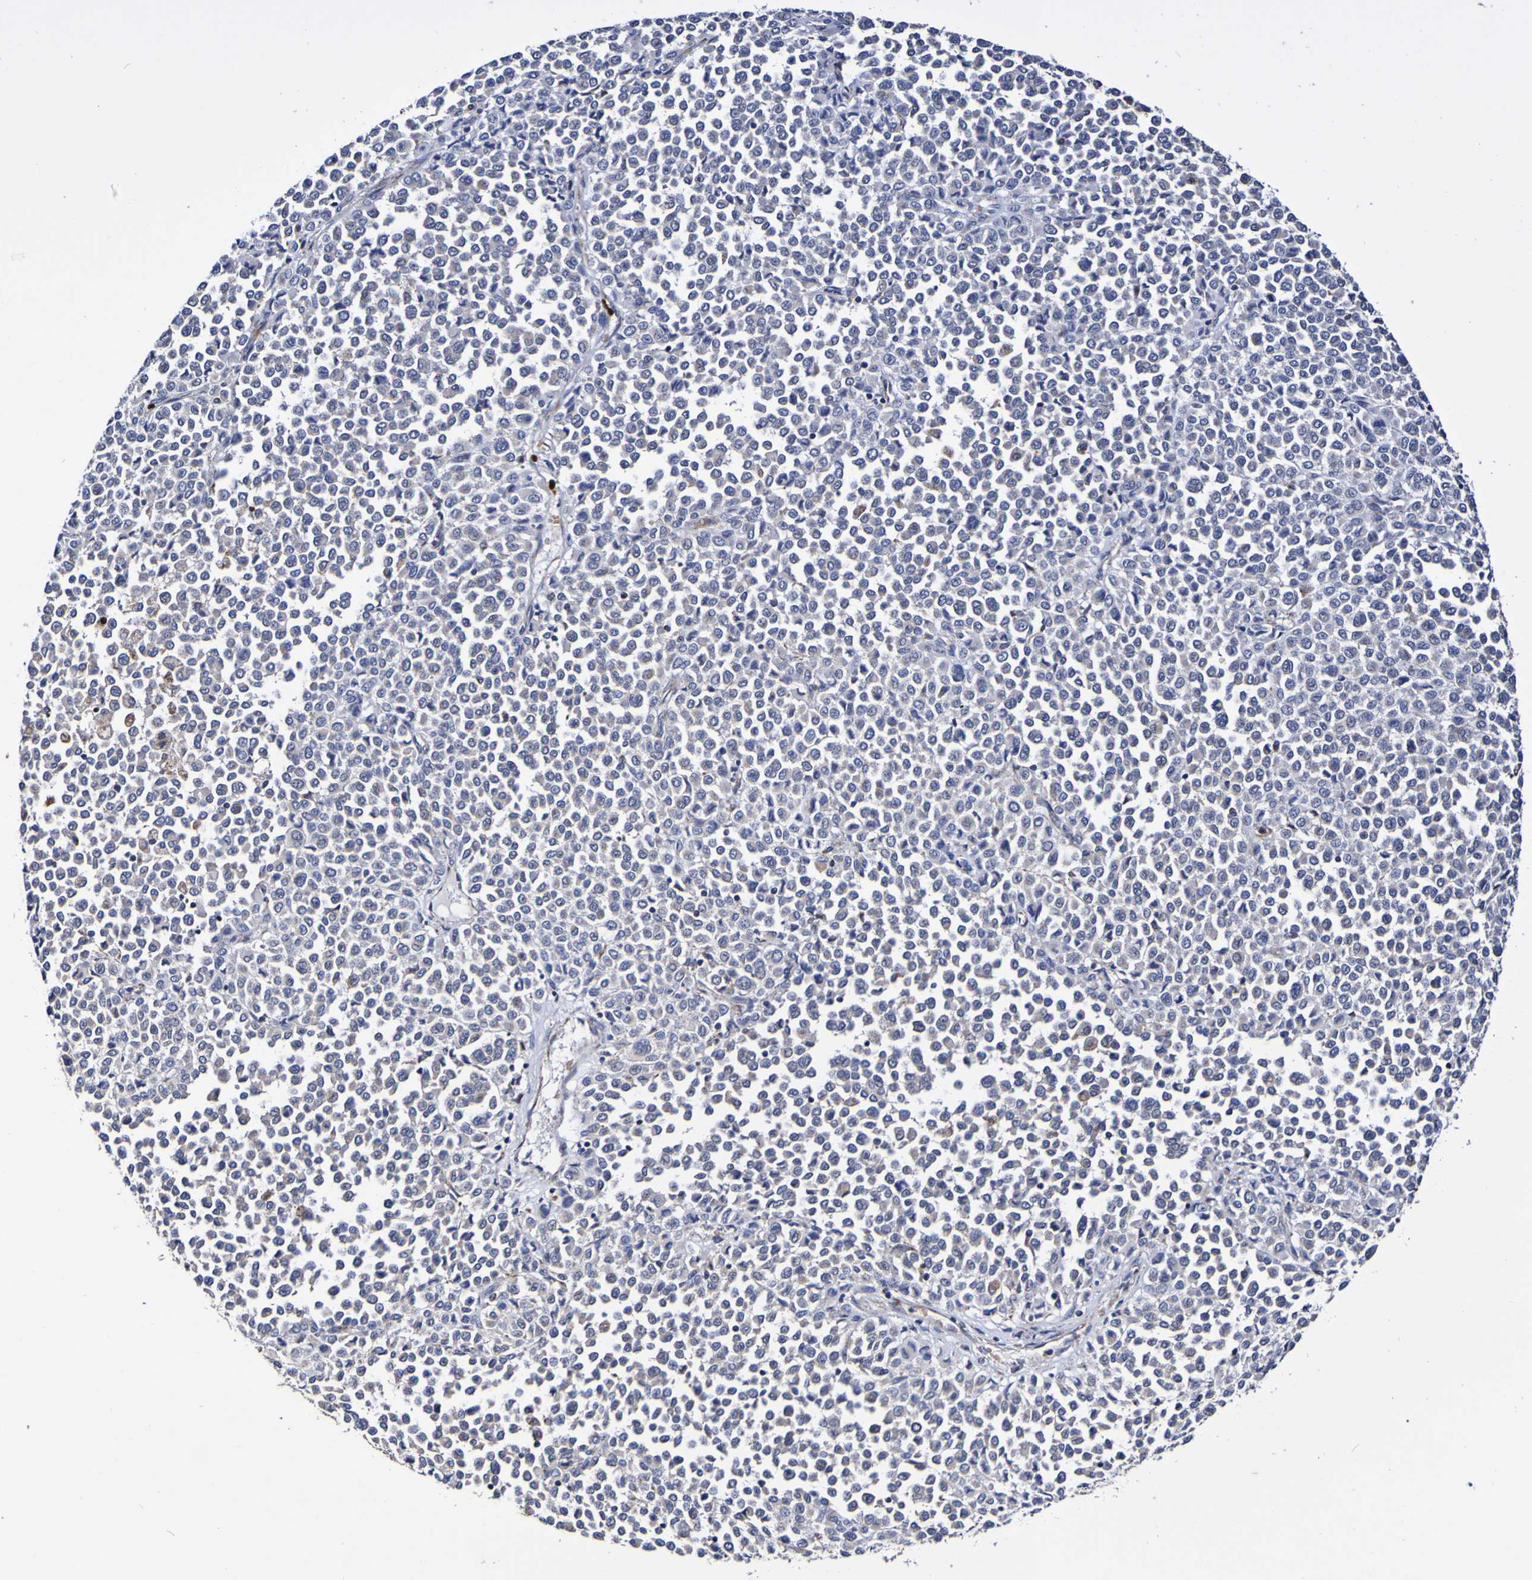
{"staining": {"intensity": "negative", "quantity": "none", "location": "none"}, "tissue": "melanoma", "cell_type": "Tumor cells", "image_type": "cancer", "snomed": [{"axis": "morphology", "description": "Malignant melanoma, Metastatic site"}, {"axis": "topography", "description": "Pancreas"}], "caption": "DAB (3,3'-diaminobenzidine) immunohistochemical staining of human malignant melanoma (metastatic site) shows no significant positivity in tumor cells.", "gene": "WNT4", "patient": {"sex": "female", "age": 30}}